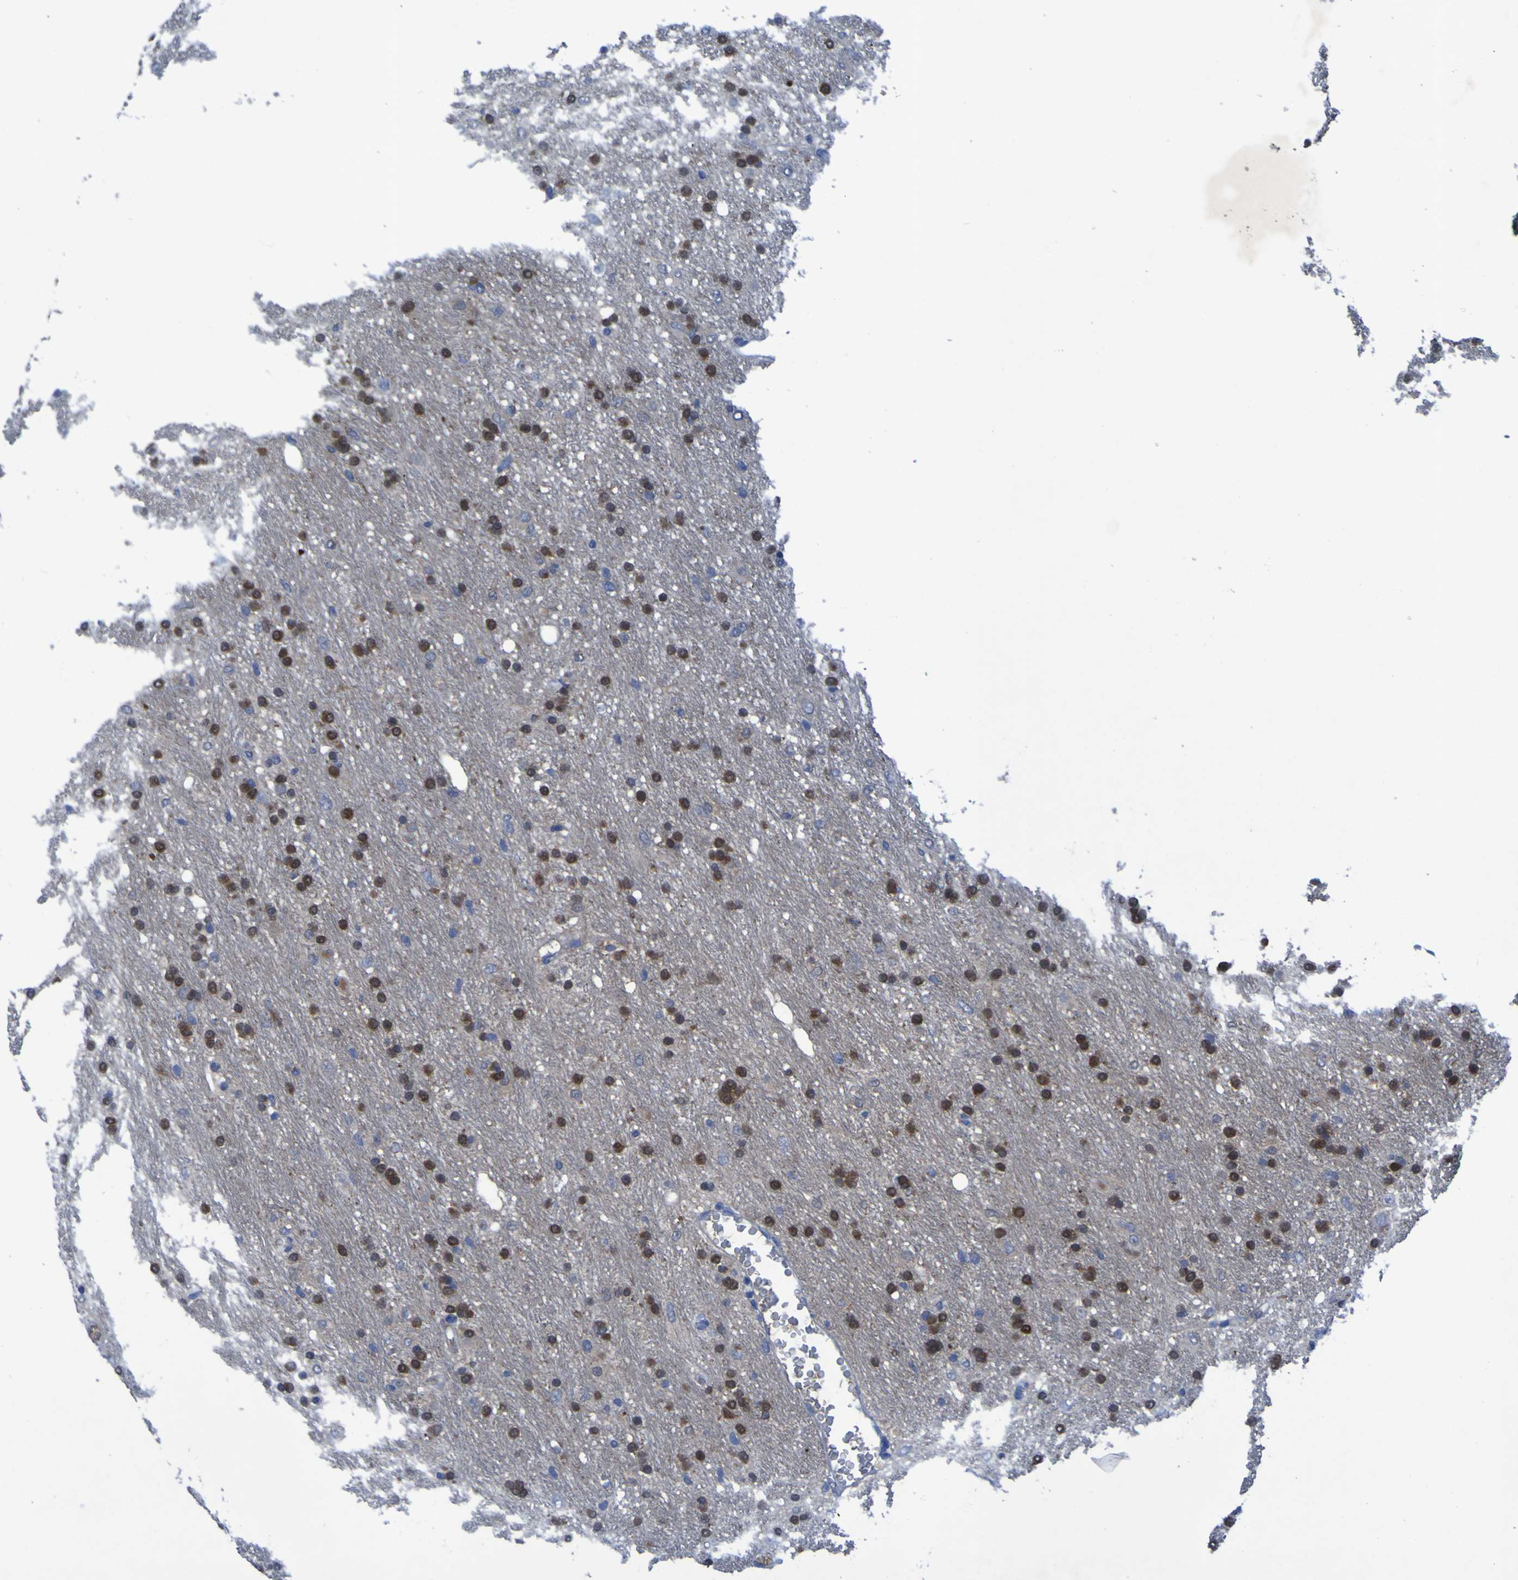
{"staining": {"intensity": "moderate", "quantity": ">75%", "location": "nuclear"}, "tissue": "glioma", "cell_type": "Tumor cells", "image_type": "cancer", "snomed": [{"axis": "morphology", "description": "Glioma, malignant, Low grade"}, {"axis": "topography", "description": "Brain"}], "caption": "The histopathology image reveals a brown stain indicating the presence of a protein in the nuclear of tumor cells in malignant glioma (low-grade).", "gene": "SGK2", "patient": {"sex": "male", "age": 77}}